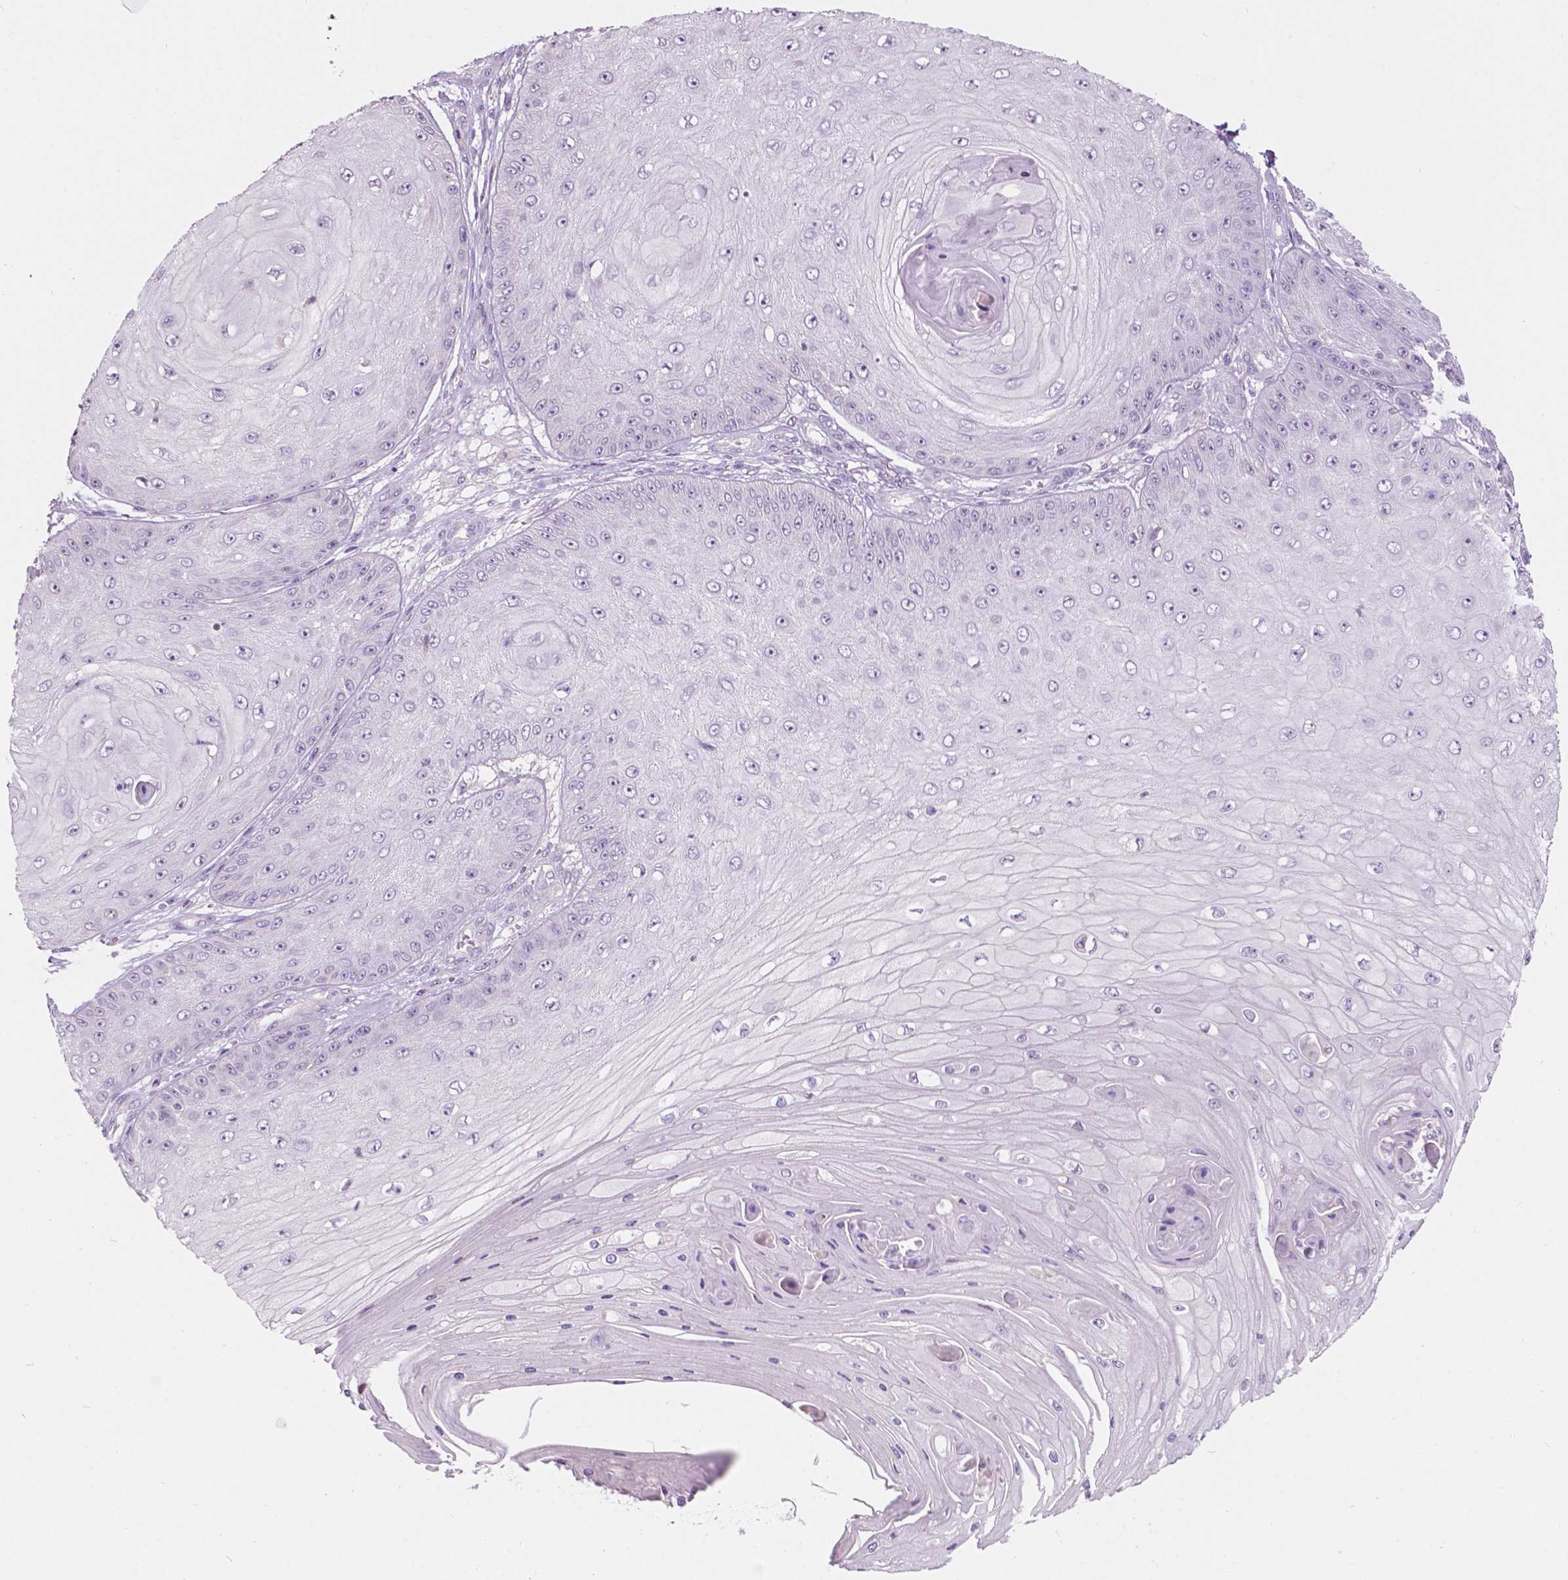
{"staining": {"intensity": "negative", "quantity": "none", "location": "none"}, "tissue": "skin cancer", "cell_type": "Tumor cells", "image_type": "cancer", "snomed": [{"axis": "morphology", "description": "Squamous cell carcinoma, NOS"}, {"axis": "topography", "description": "Skin"}], "caption": "Immunohistochemistry (IHC) of skin cancer shows no positivity in tumor cells. The staining is performed using DAB (3,3'-diaminobenzidine) brown chromogen with nuclei counter-stained in using hematoxylin.", "gene": "TM6SF2", "patient": {"sex": "male", "age": 70}}